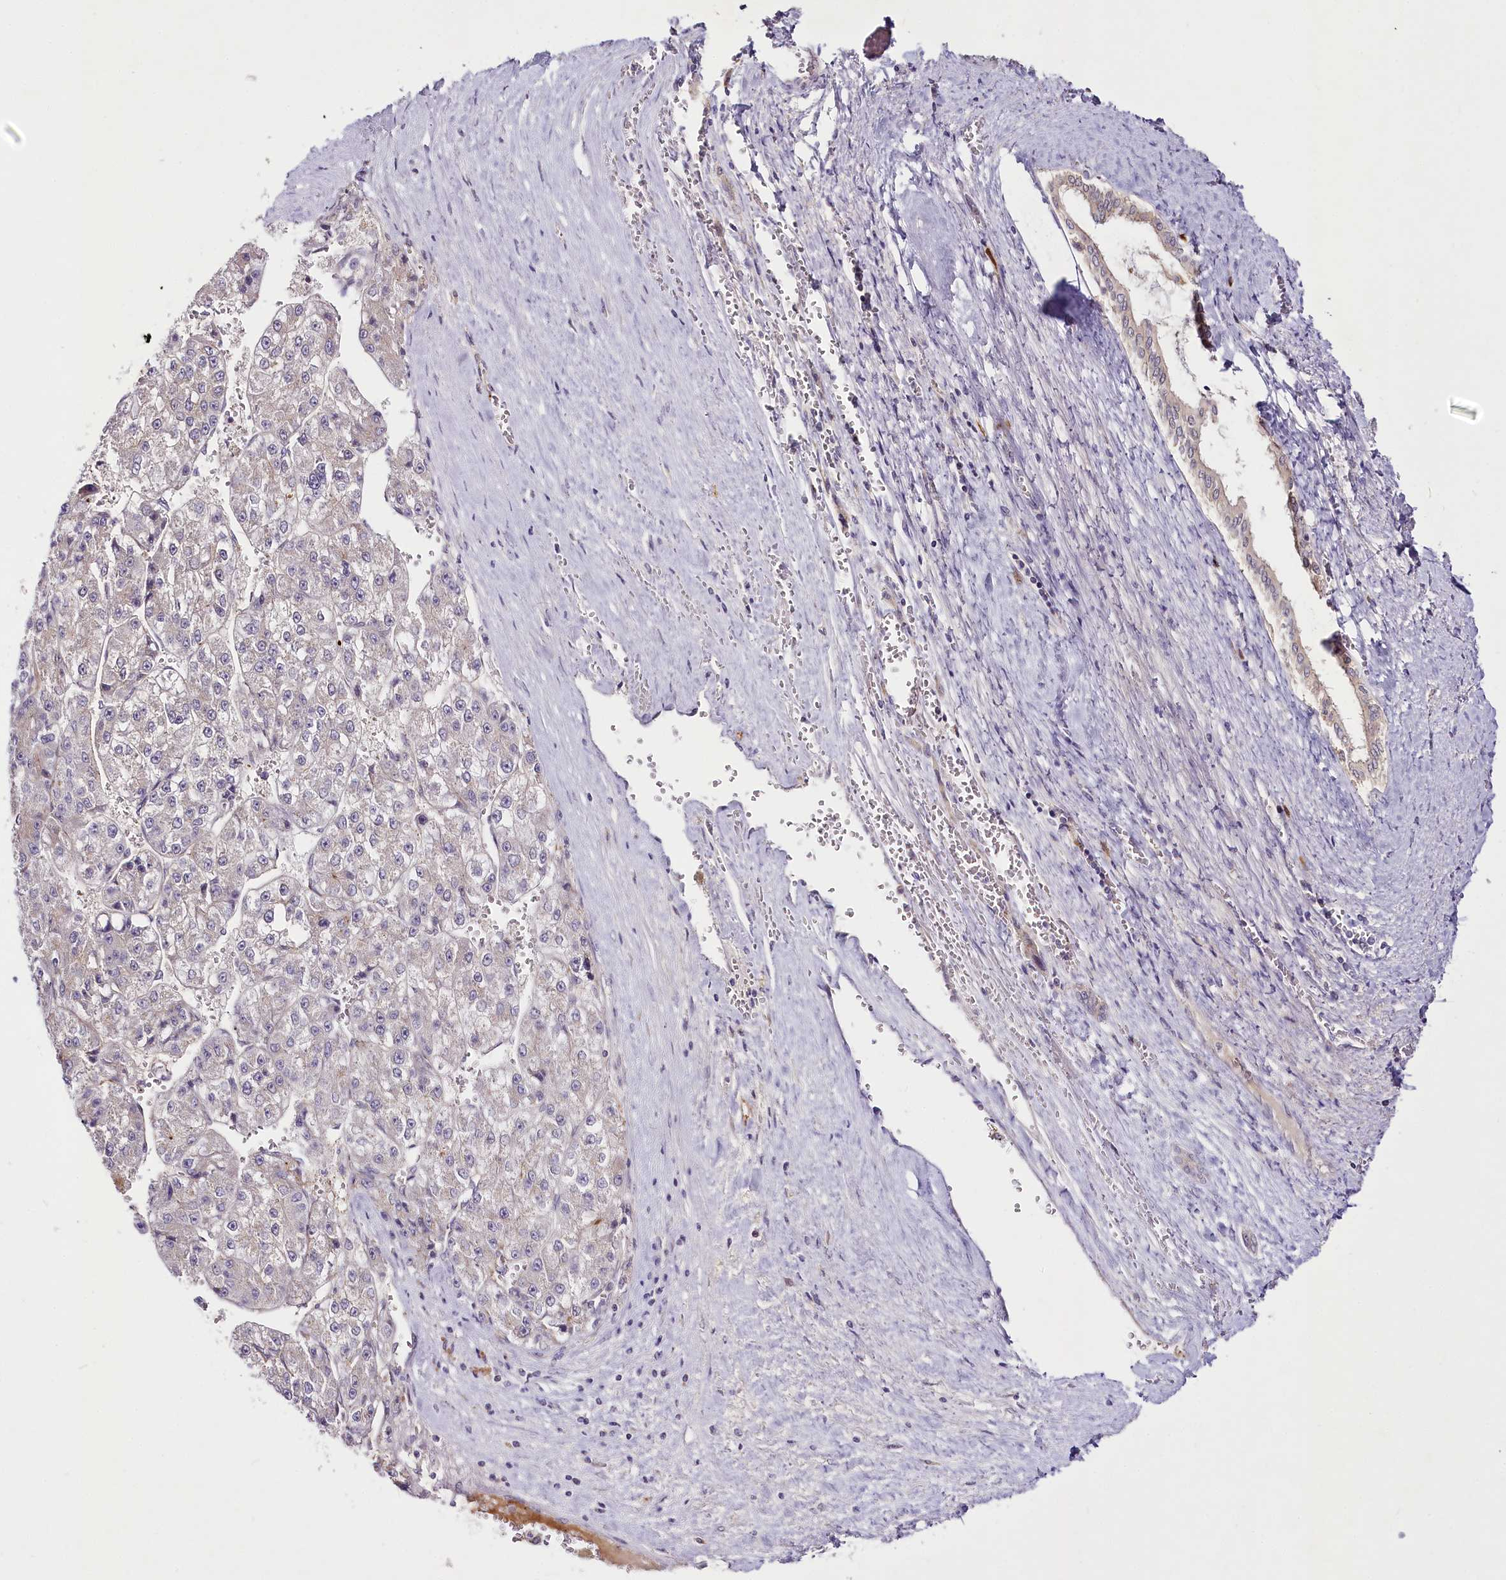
{"staining": {"intensity": "negative", "quantity": "none", "location": "none"}, "tissue": "liver cancer", "cell_type": "Tumor cells", "image_type": "cancer", "snomed": [{"axis": "morphology", "description": "Carcinoma, Hepatocellular, NOS"}, {"axis": "topography", "description": "Liver"}], "caption": "Liver hepatocellular carcinoma was stained to show a protein in brown. There is no significant staining in tumor cells.", "gene": "VWA5A", "patient": {"sex": "female", "age": 73}}